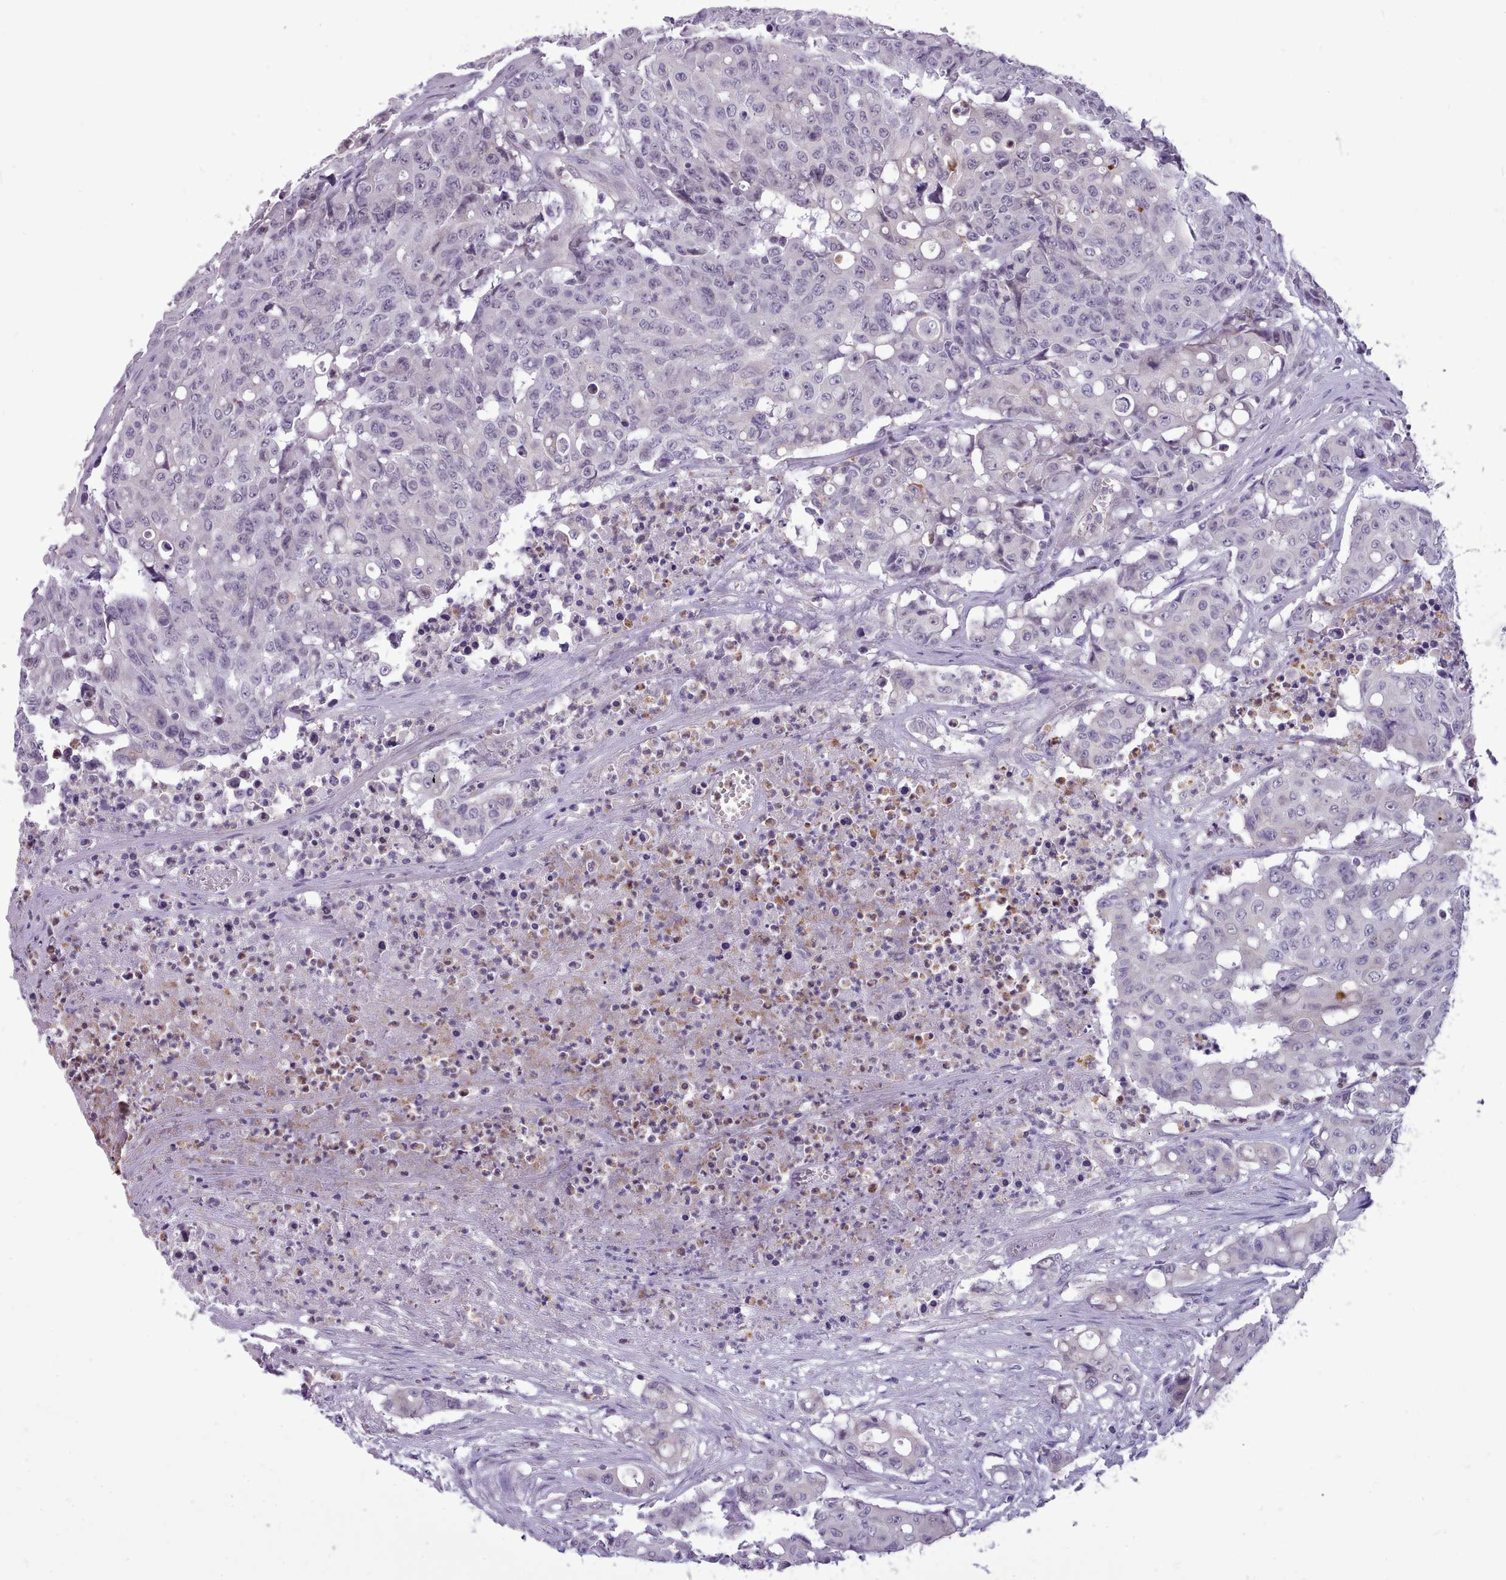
{"staining": {"intensity": "negative", "quantity": "none", "location": "none"}, "tissue": "colorectal cancer", "cell_type": "Tumor cells", "image_type": "cancer", "snomed": [{"axis": "morphology", "description": "Adenocarcinoma, NOS"}, {"axis": "topography", "description": "Colon"}], "caption": "Colorectal cancer (adenocarcinoma) was stained to show a protein in brown. There is no significant positivity in tumor cells.", "gene": "KCTD16", "patient": {"sex": "male", "age": 51}}